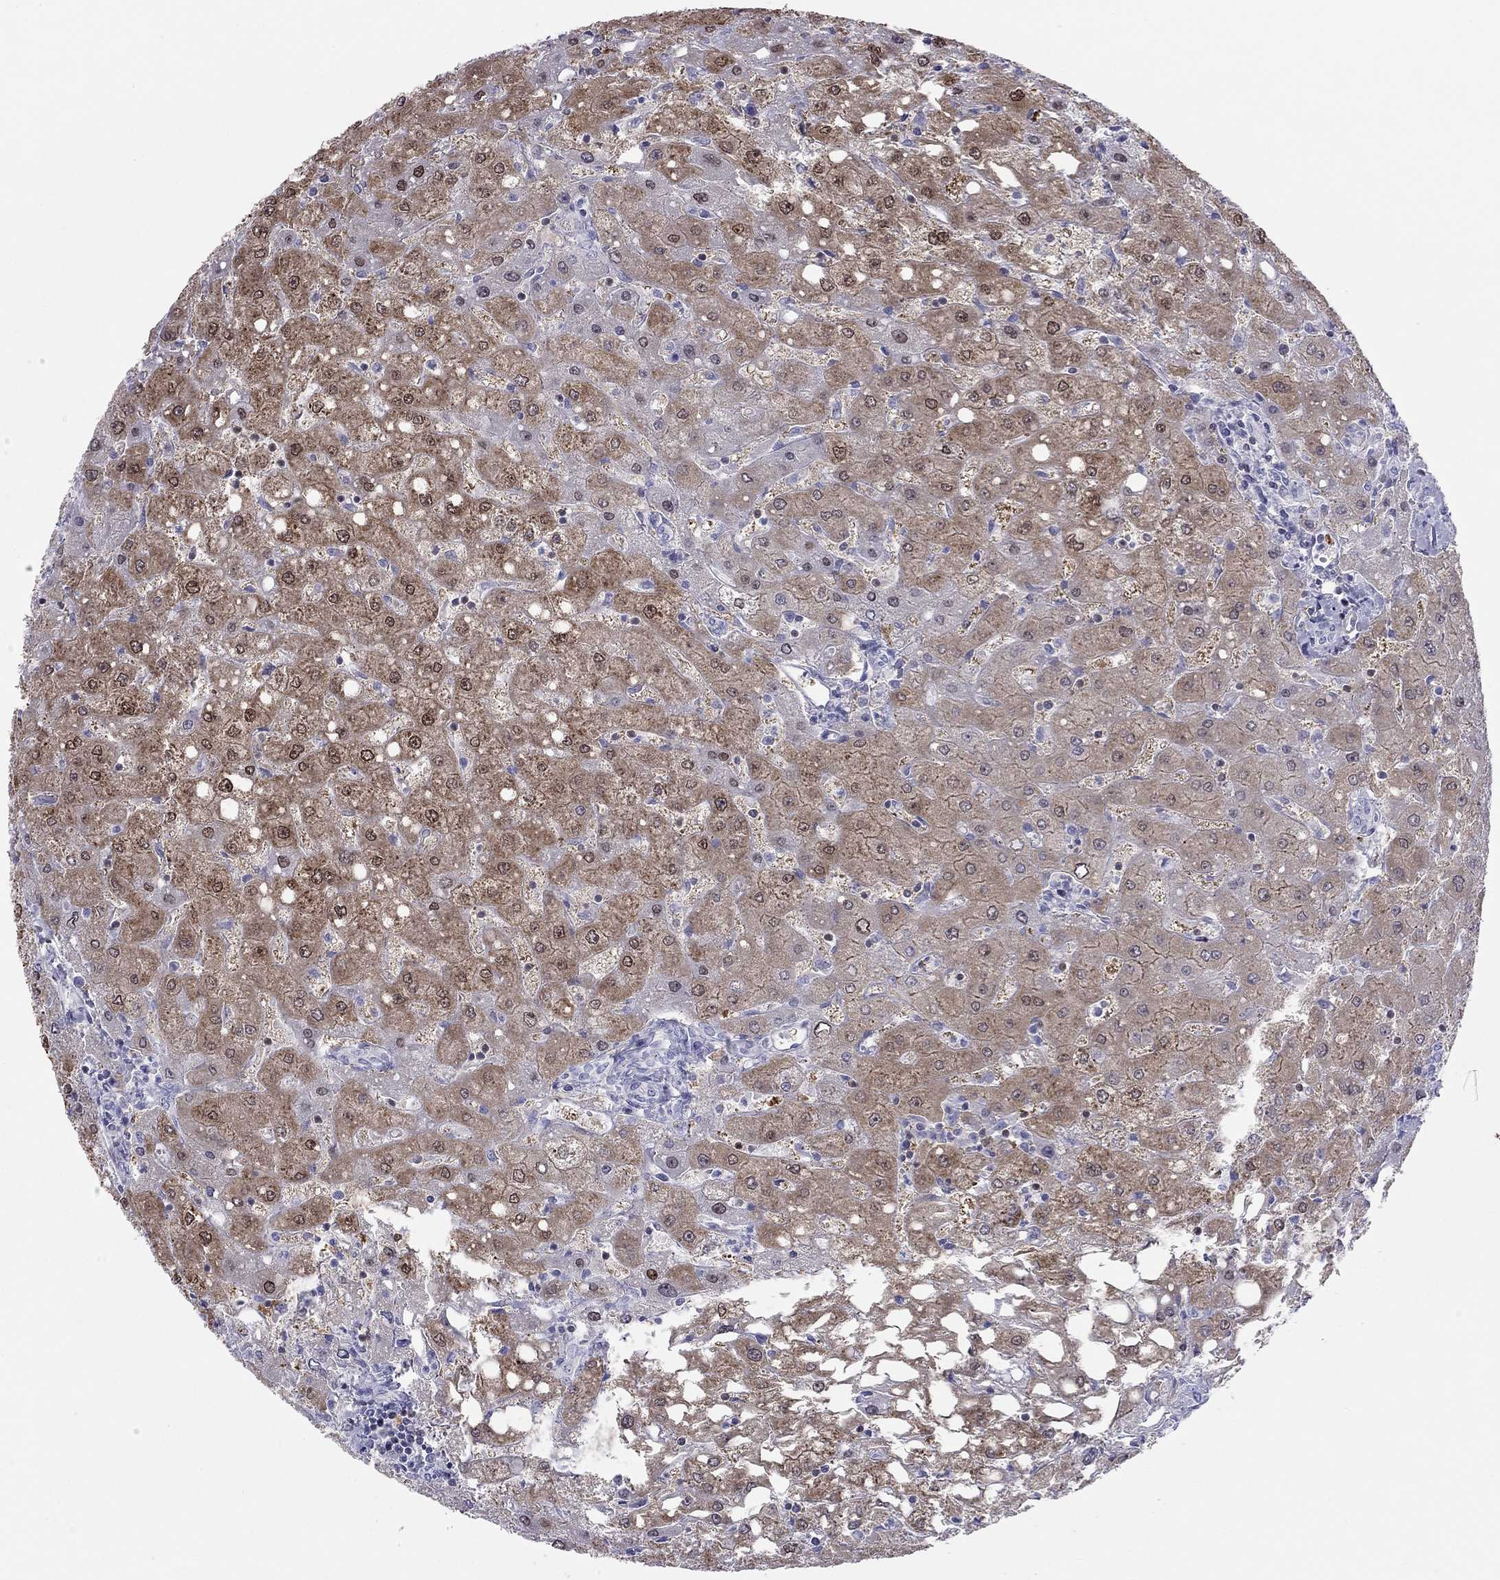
{"staining": {"intensity": "negative", "quantity": "none", "location": "none"}, "tissue": "liver", "cell_type": "Cholangiocytes", "image_type": "normal", "snomed": [{"axis": "morphology", "description": "Normal tissue, NOS"}, {"axis": "topography", "description": "Liver"}], "caption": "IHC micrograph of normal human liver stained for a protein (brown), which exhibits no staining in cholangiocytes.", "gene": "SH2D2A", "patient": {"sex": "female", "age": 53}}